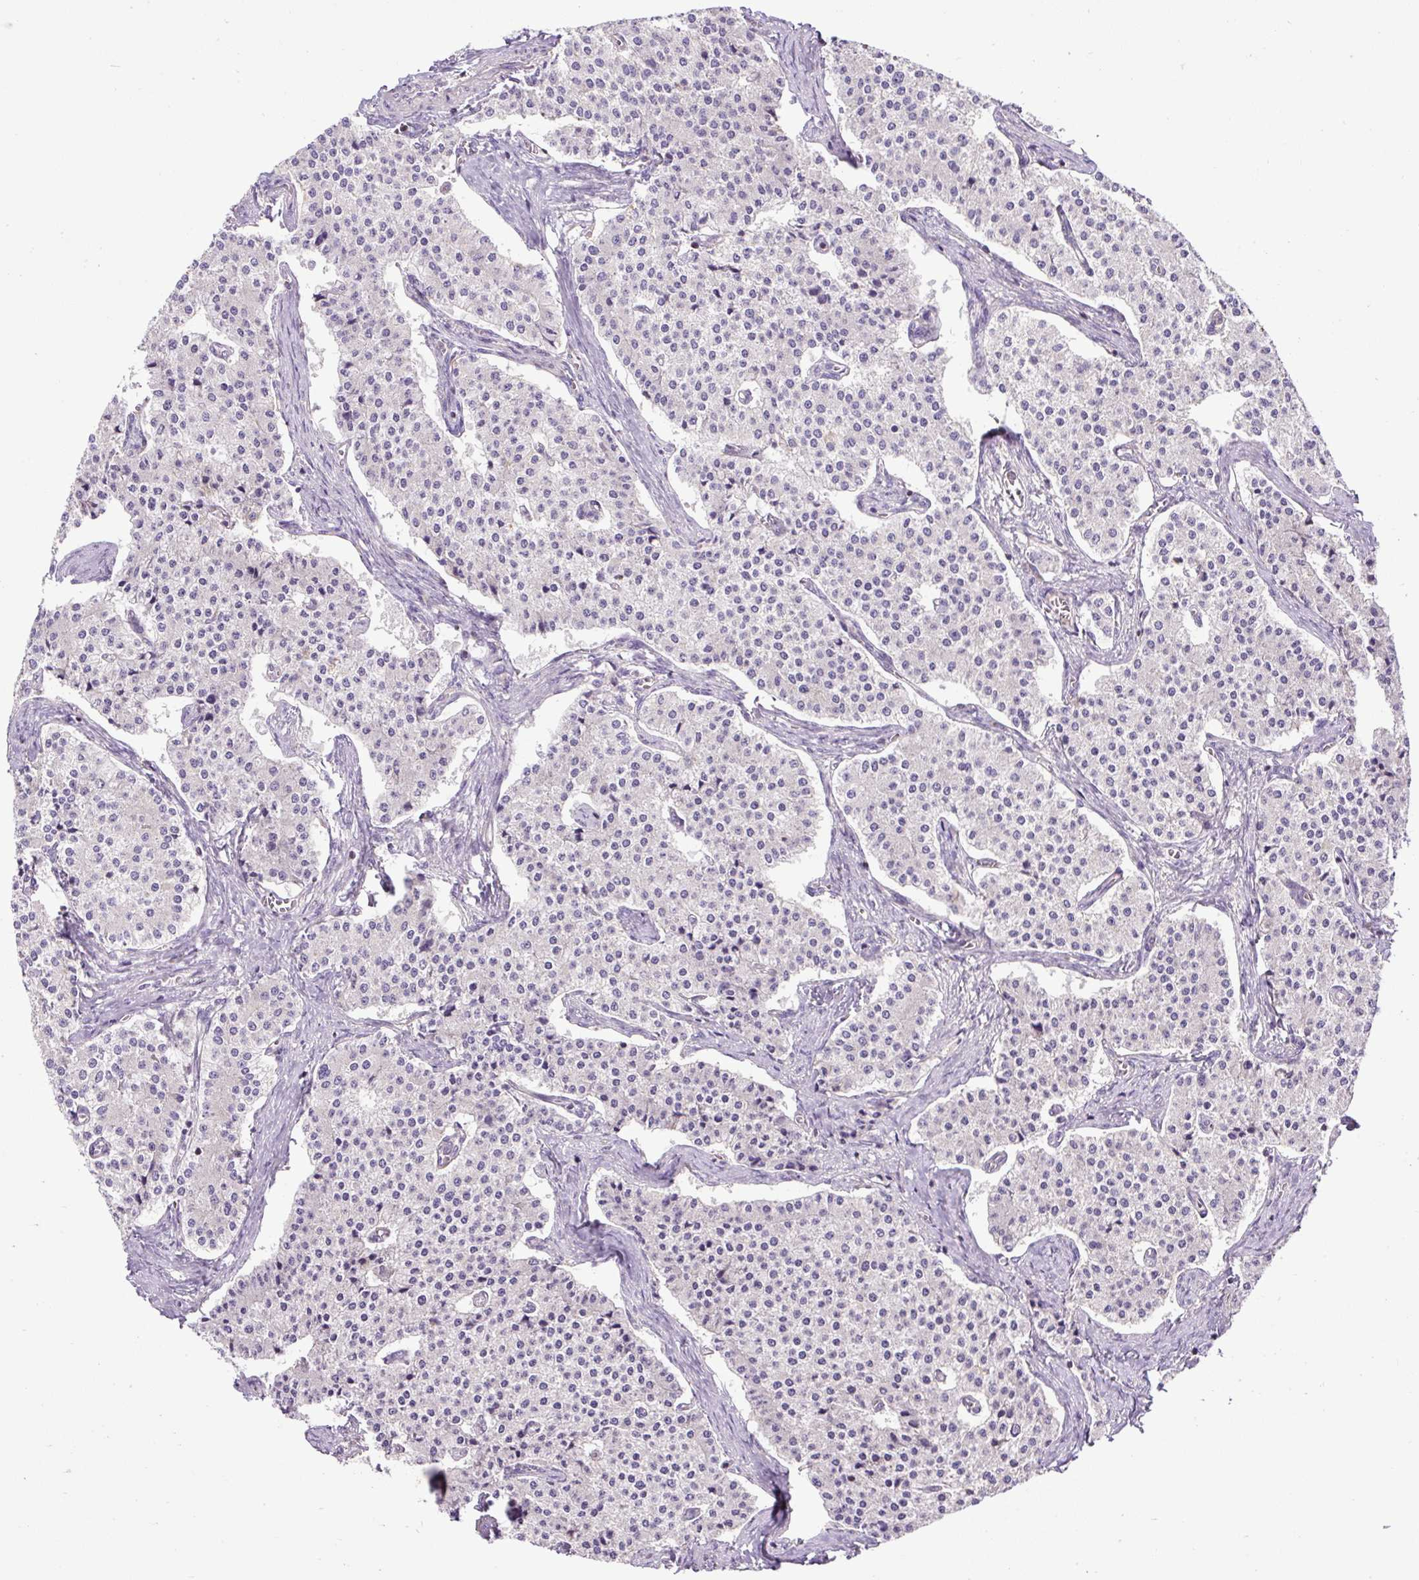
{"staining": {"intensity": "negative", "quantity": "none", "location": "none"}, "tissue": "carcinoid", "cell_type": "Tumor cells", "image_type": "cancer", "snomed": [{"axis": "morphology", "description": "Carcinoid, malignant, NOS"}, {"axis": "topography", "description": "Colon"}], "caption": "Immunohistochemistry of human malignant carcinoid demonstrates no expression in tumor cells. The staining was performed using DAB to visualize the protein expression in brown, while the nuclei were stained in blue with hematoxylin (Magnification: 20x).", "gene": "ZNF547", "patient": {"sex": "female", "age": 52}}